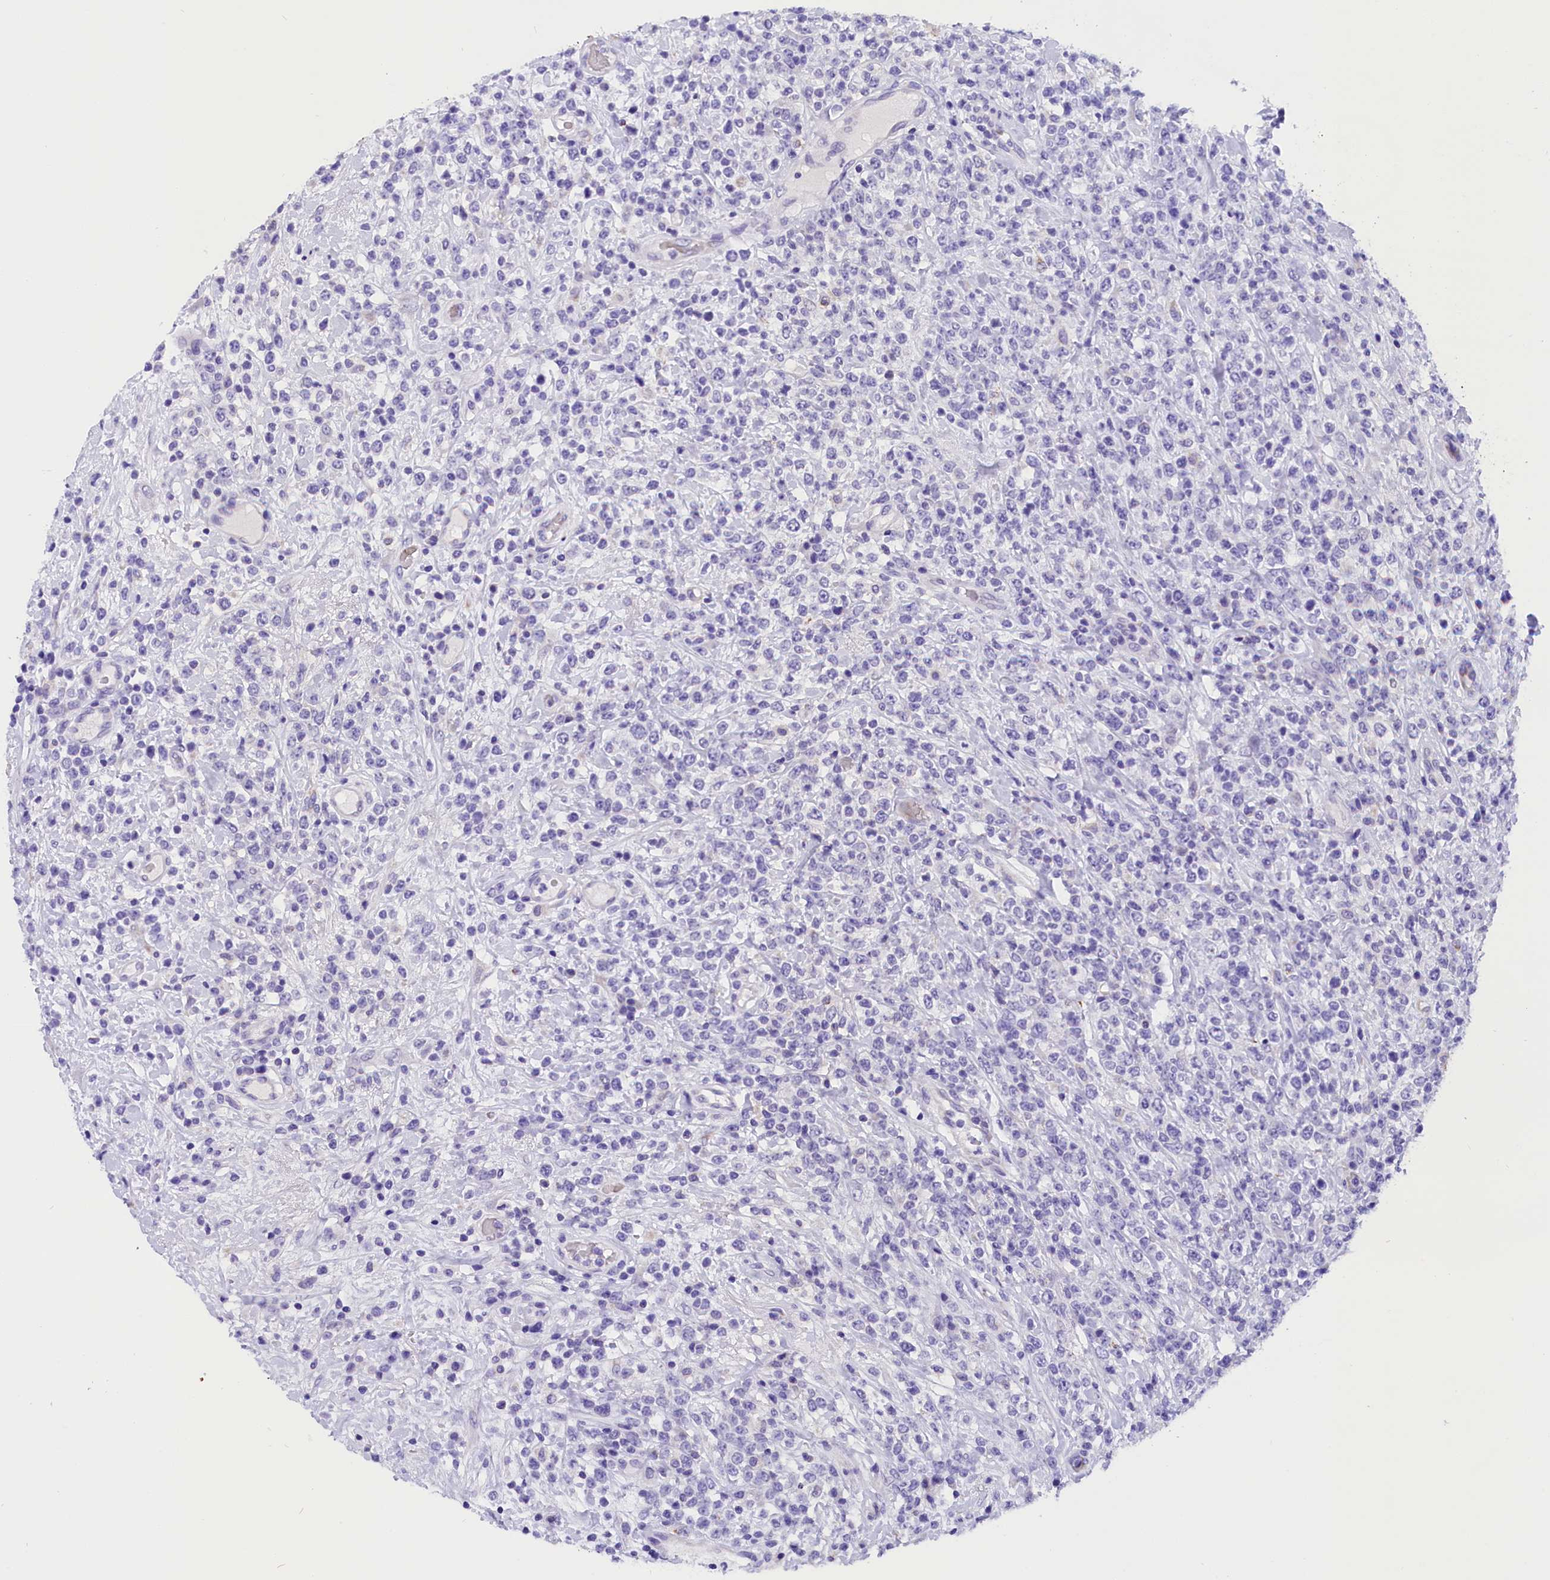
{"staining": {"intensity": "negative", "quantity": "none", "location": "none"}, "tissue": "lymphoma", "cell_type": "Tumor cells", "image_type": "cancer", "snomed": [{"axis": "morphology", "description": "Malignant lymphoma, non-Hodgkin's type, High grade"}, {"axis": "topography", "description": "Colon"}], "caption": "High-grade malignant lymphoma, non-Hodgkin's type stained for a protein using IHC exhibits no staining tumor cells.", "gene": "ABAT", "patient": {"sex": "female", "age": 53}}